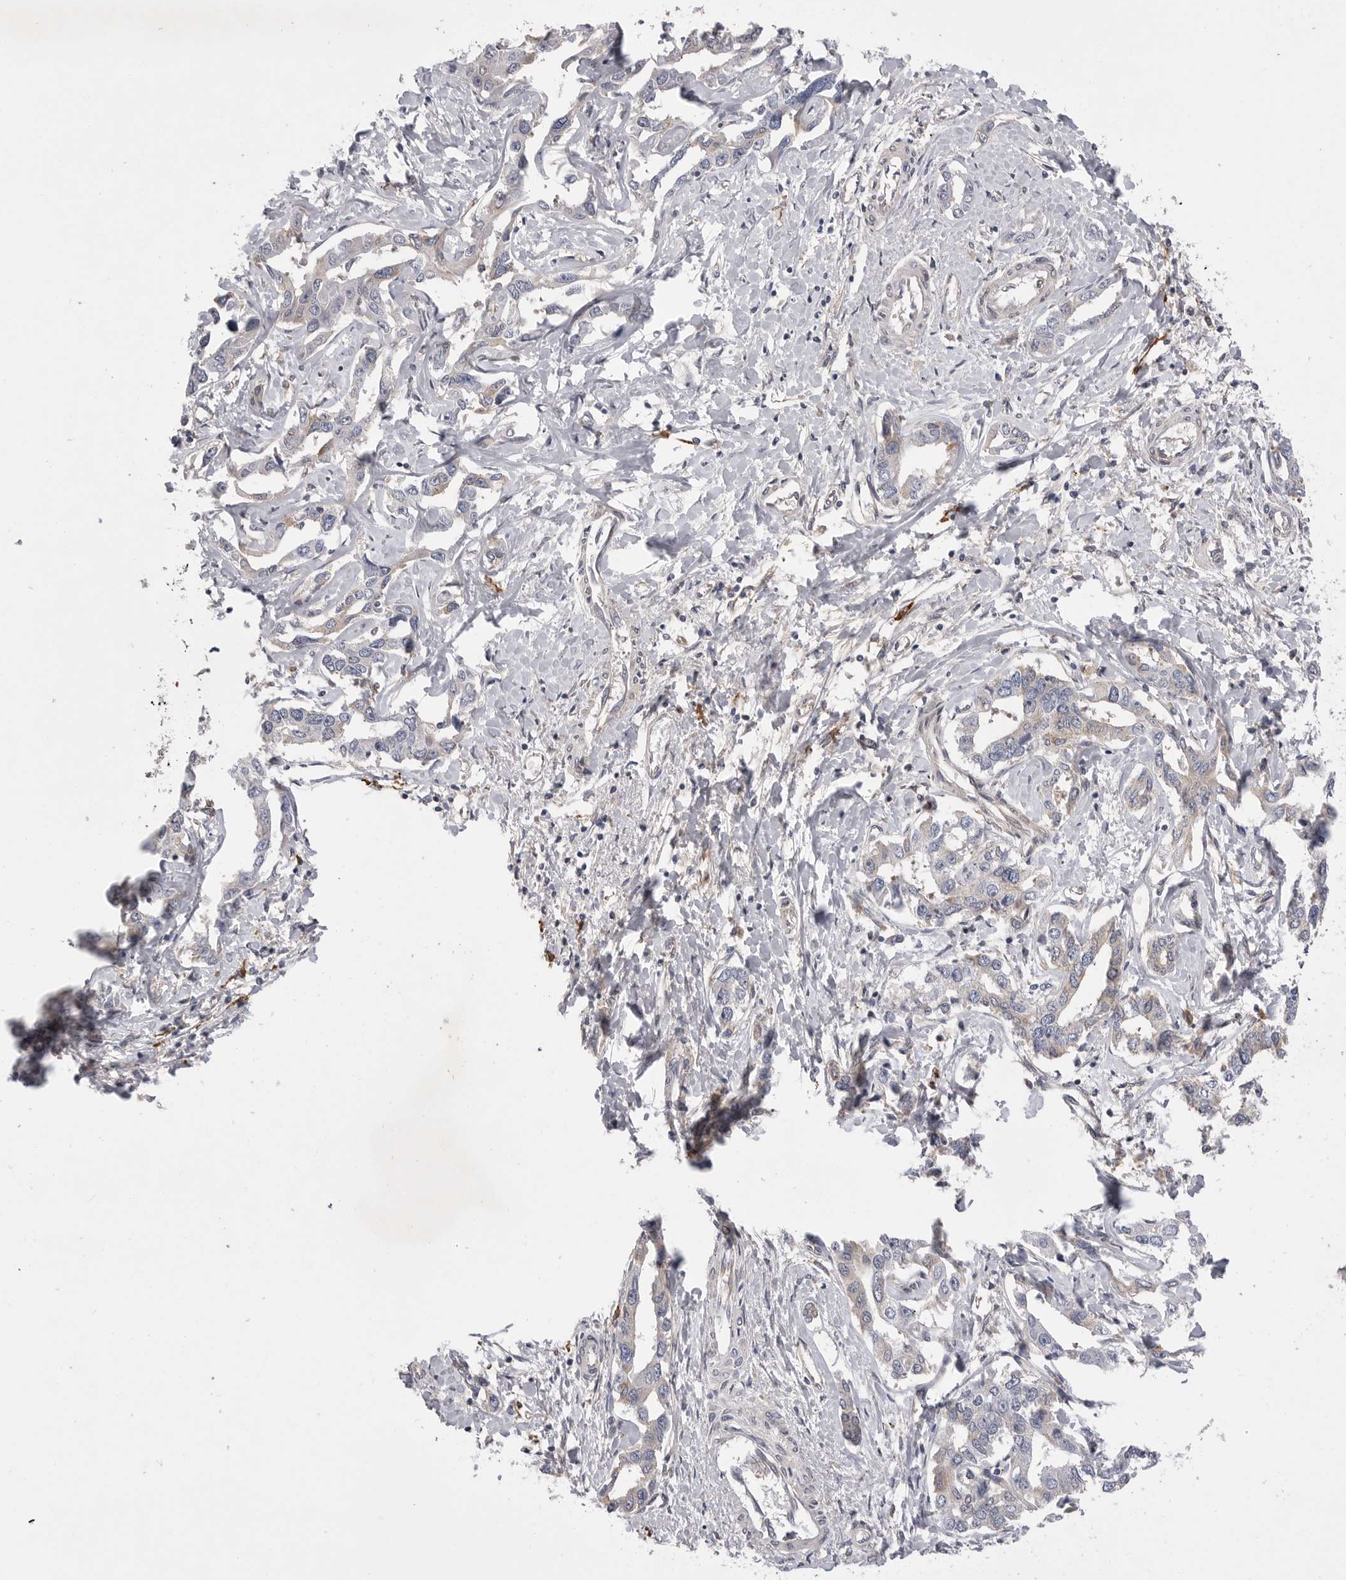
{"staining": {"intensity": "weak", "quantity": "<25%", "location": "cytoplasmic/membranous"}, "tissue": "liver cancer", "cell_type": "Tumor cells", "image_type": "cancer", "snomed": [{"axis": "morphology", "description": "Cholangiocarcinoma"}, {"axis": "topography", "description": "Liver"}], "caption": "Tumor cells show no significant protein staining in liver cancer (cholangiocarcinoma).", "gene": "VAC14", "patient": {"sex": "male", "age": 59}}